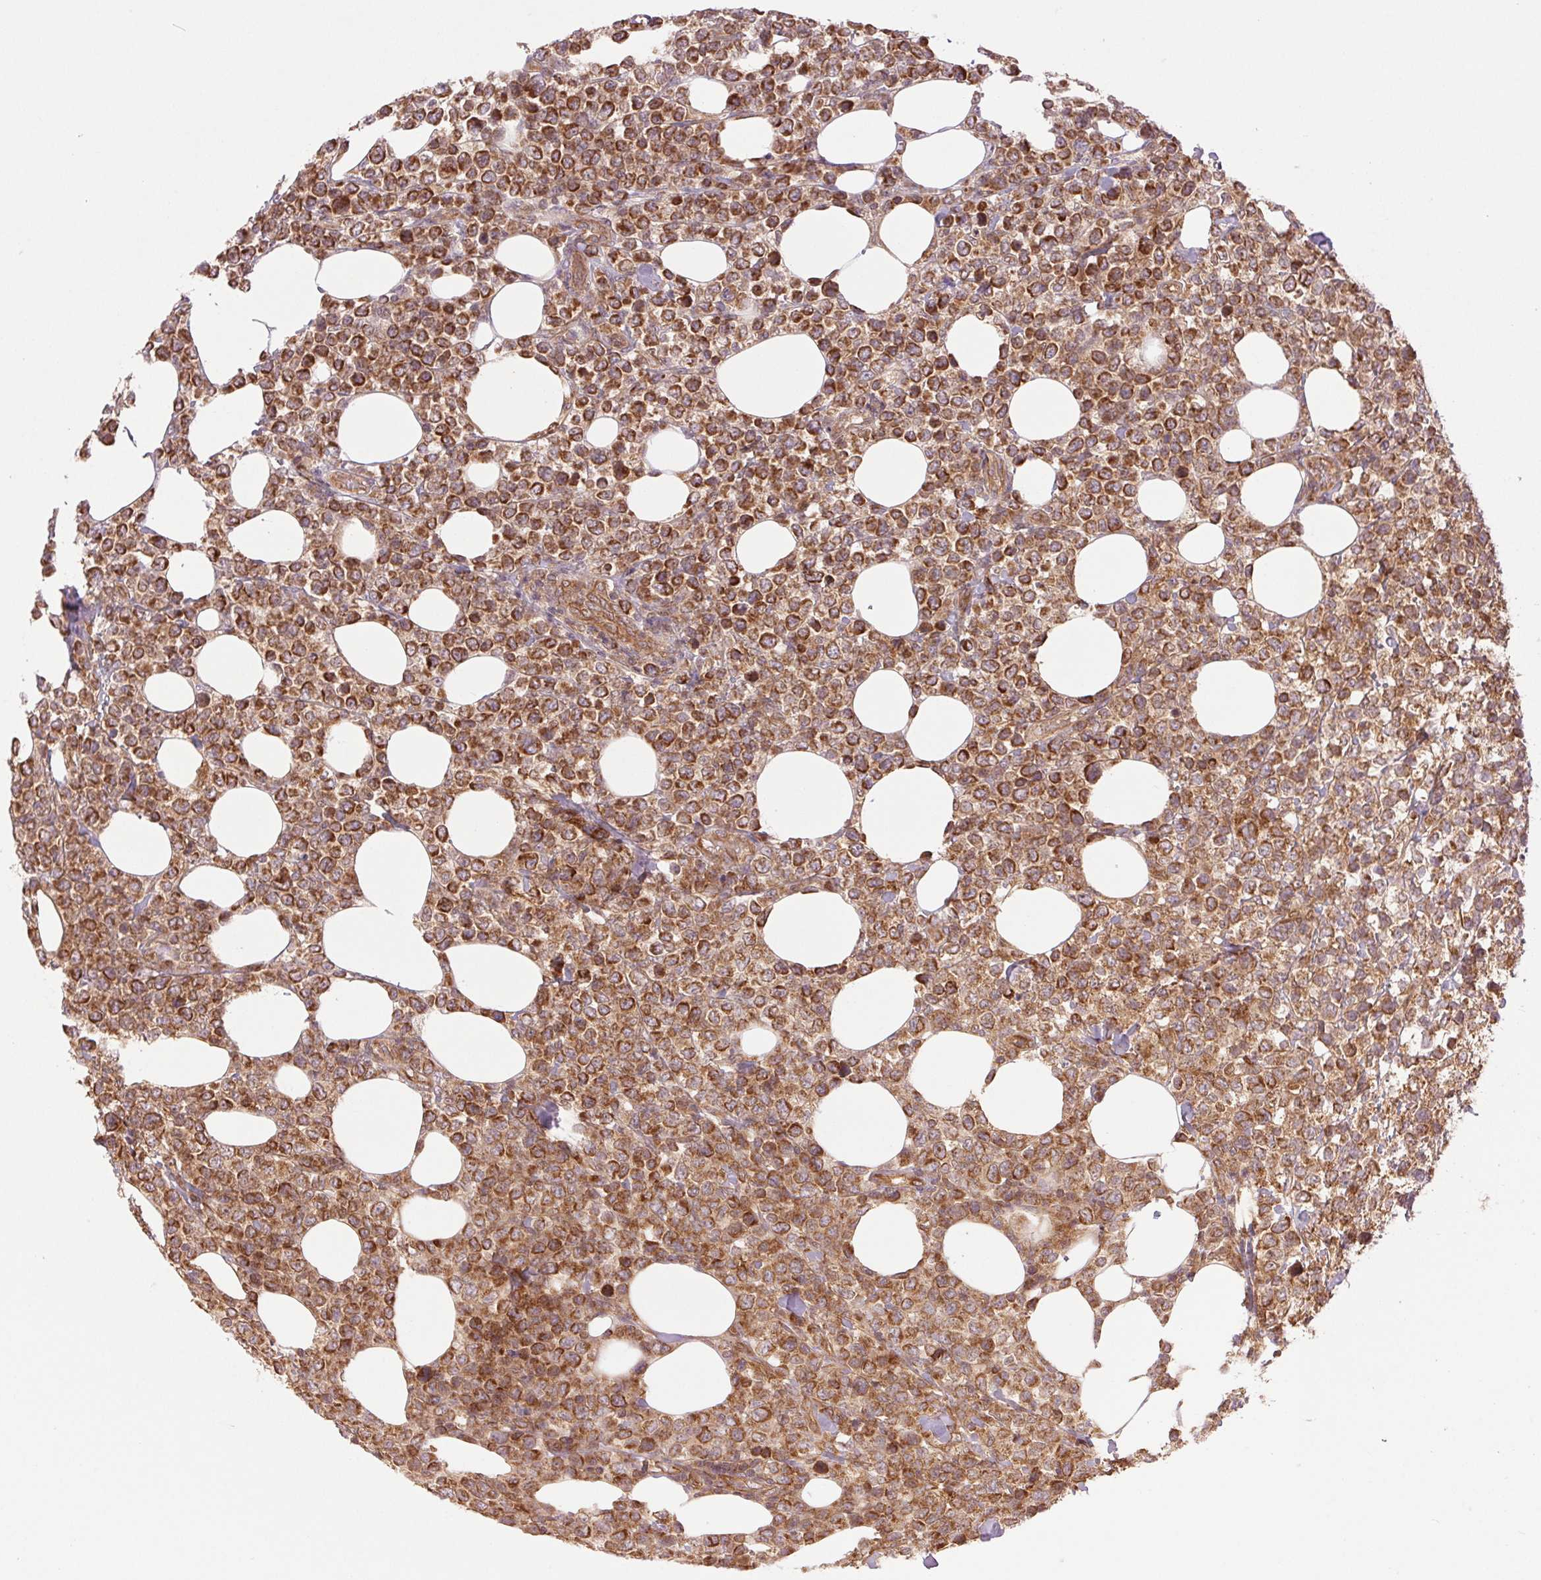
{"staining": {"intensity": "strong", "quantity": ">75%", "location": "cytoplasmic/membranous"}, "tissue": "lymphoma", "cell_type": "Tumor cells", "image_type": "cancer", "snomed": [{"axis": "morphology", "description": "Malignant lymphoma, non-Hodgkin's type, High grade"}, {"axis": "topography", "description": "Soft tissue"}], "caption": "A brown stain shows strong cytoplasmic/membranous positivity of a protein in human lymphoma tumor cells. (brown staining indicates protein expression, while blue staining denotes nuclei).", "gene": "STARD7", "patient": {"sex": "female", "age": 56}}